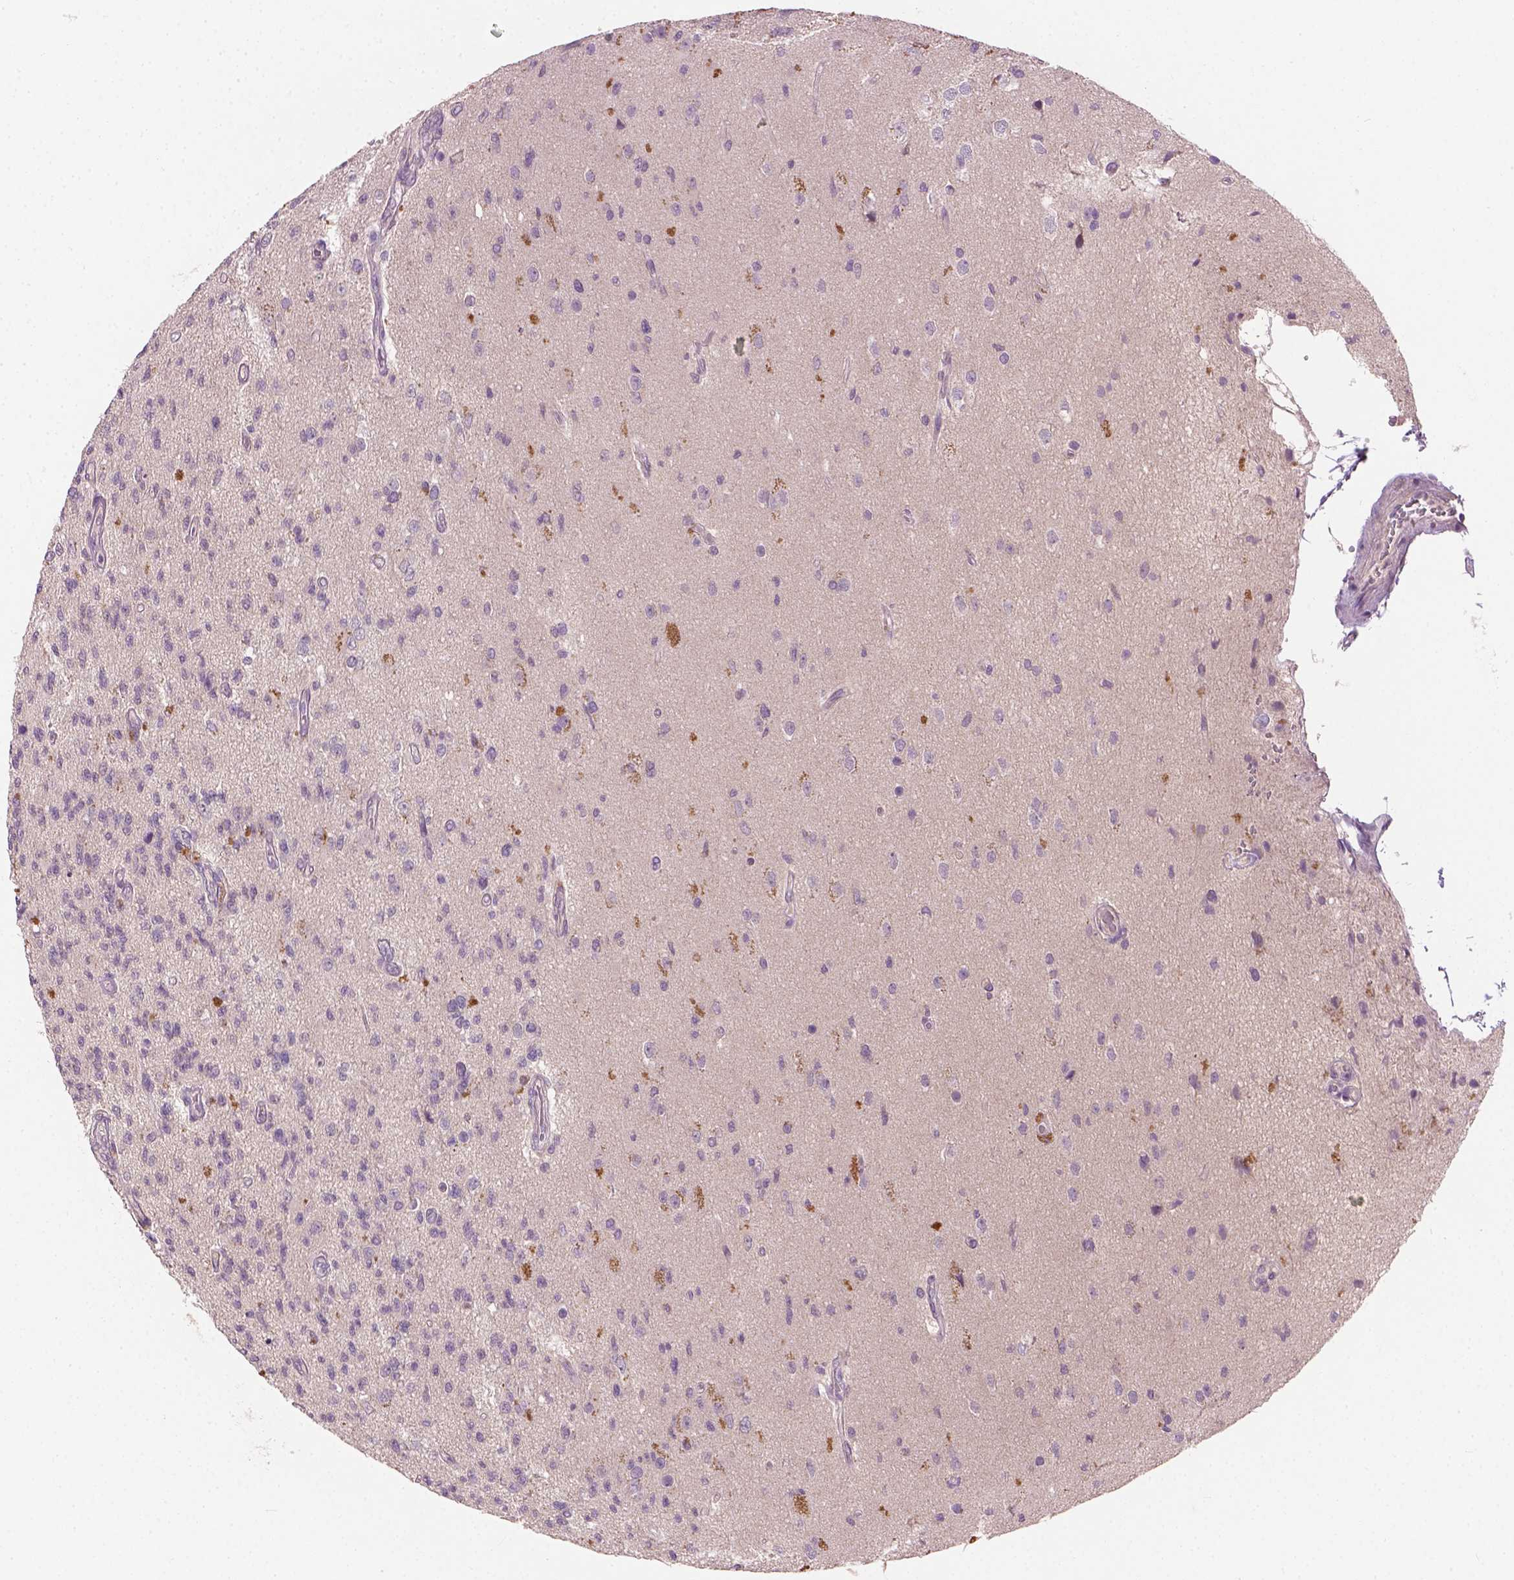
{"staining": {"intensity": "moderate", "quantity": "<25%", "location": "cytoplasmic/membranous"}, "tissue": "glioma", "cell_type": "Tumor cells", "image_type": "cancer", "snomed": [{"axis": "morphology", "description": "Glioma, malignant, High grade"}, {"axis": "topography", "description": "Brain"}], "caption": "A low amount of moderate cytoplasmic/membranous expression is seen in about <25% of tumor cells in malignant glioma (high-grade) tissue.", "gene": "KRT17", "patient": {"sex": "male", "age": 56}}